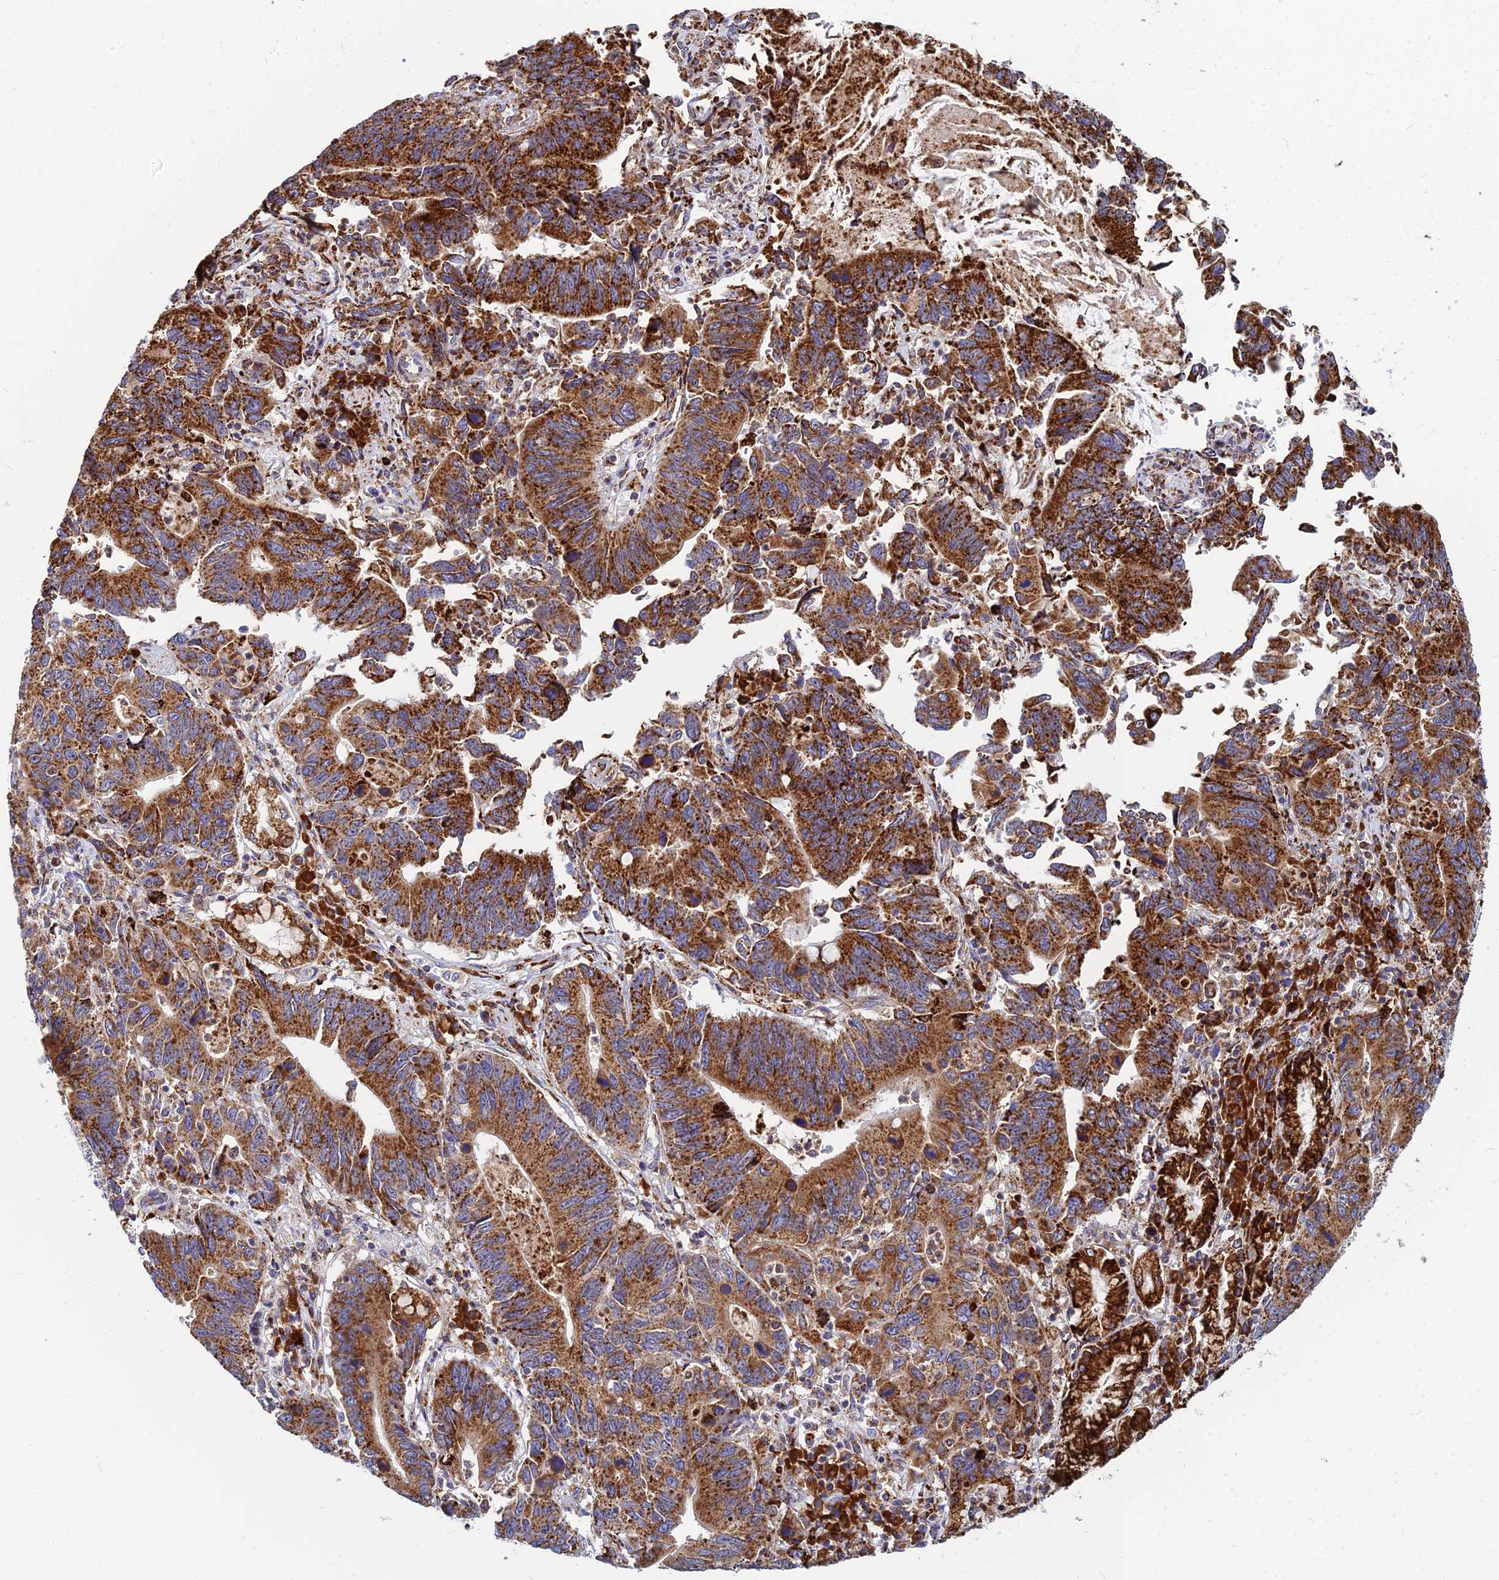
{"staining": {"intensity": "strong", "quantity": ">75%", "location": "cytoplasmic/membranous"}, "tissue": "stomach cancer", "cell_type": "Tumor cells", "image_type": "cancer", "snomed": [{"axis": "morphology", "description": "Adenocarcinoma, NOS"}, {"axis": "topography", "description": "Stomach"}], "caption": "Tumor cells display strong cytoplasmic/membranous staining in about >75% of cells in adenocarcinoma (stomach).", "gene": "CCT6B", "patient": {"sex": "male", "age": 59}}